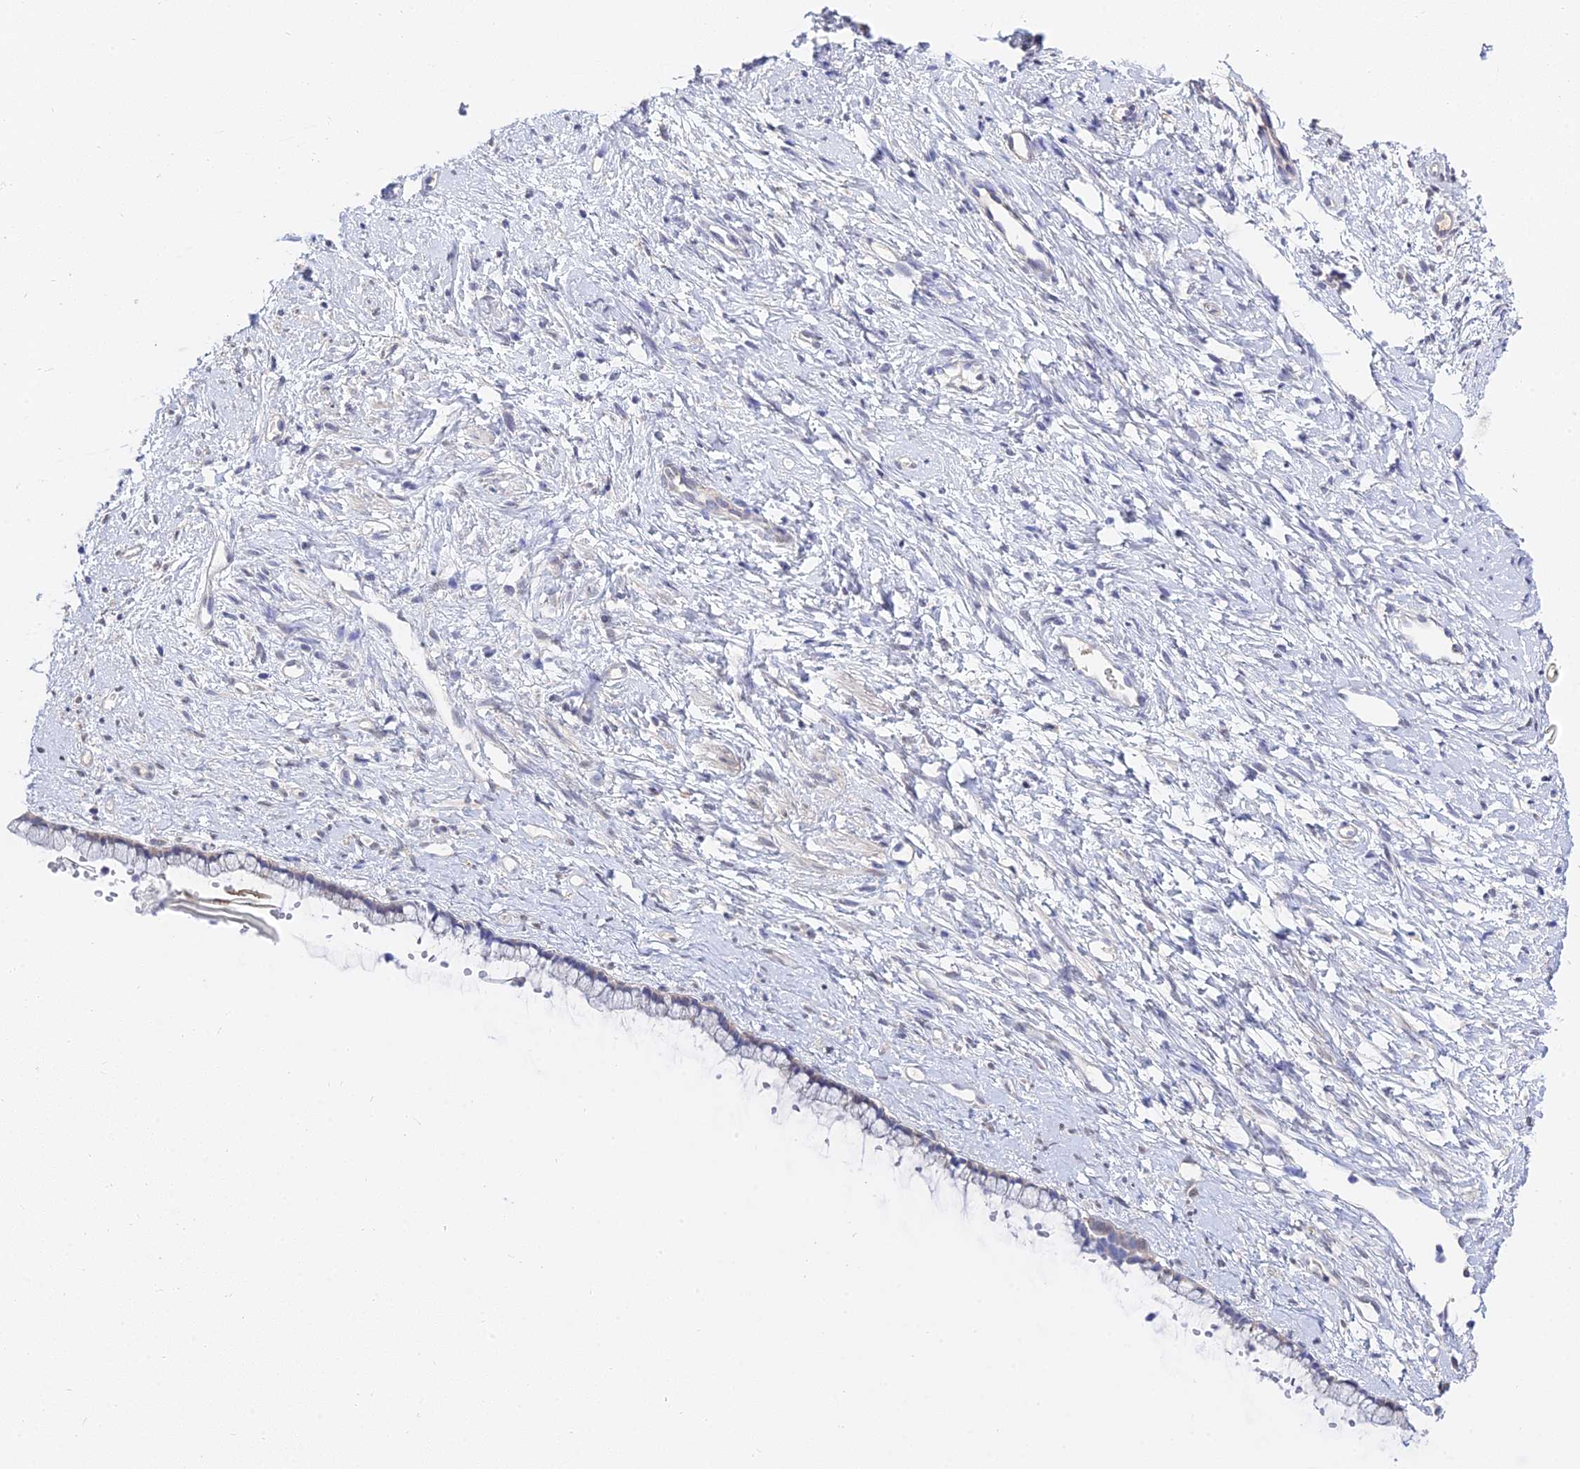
{"staining": {"intensity": "weak", "quantity": "<25%", "location": "cytoplasmic/membranous"}, "tissue": "cervix", "cell_type": "Glandular cells", "image_type": "normal", "snomed": [{"axis": "morphology", "description": "Normal tissue, NOS"}, {"axis": "topography", "description": "Cervix"}], "caption": "Immunohistochemistry image of unremarkable human cervix stained for a protein (brown), which demonstrates no positivity in glandular cells. (DAB (3,3'-diaminobenzidine) immunohistochemistry visualized using brightfield microscopy, high magnification).", "gene": "HOXB1", "patient": {"sex": "female", "age": 57}}